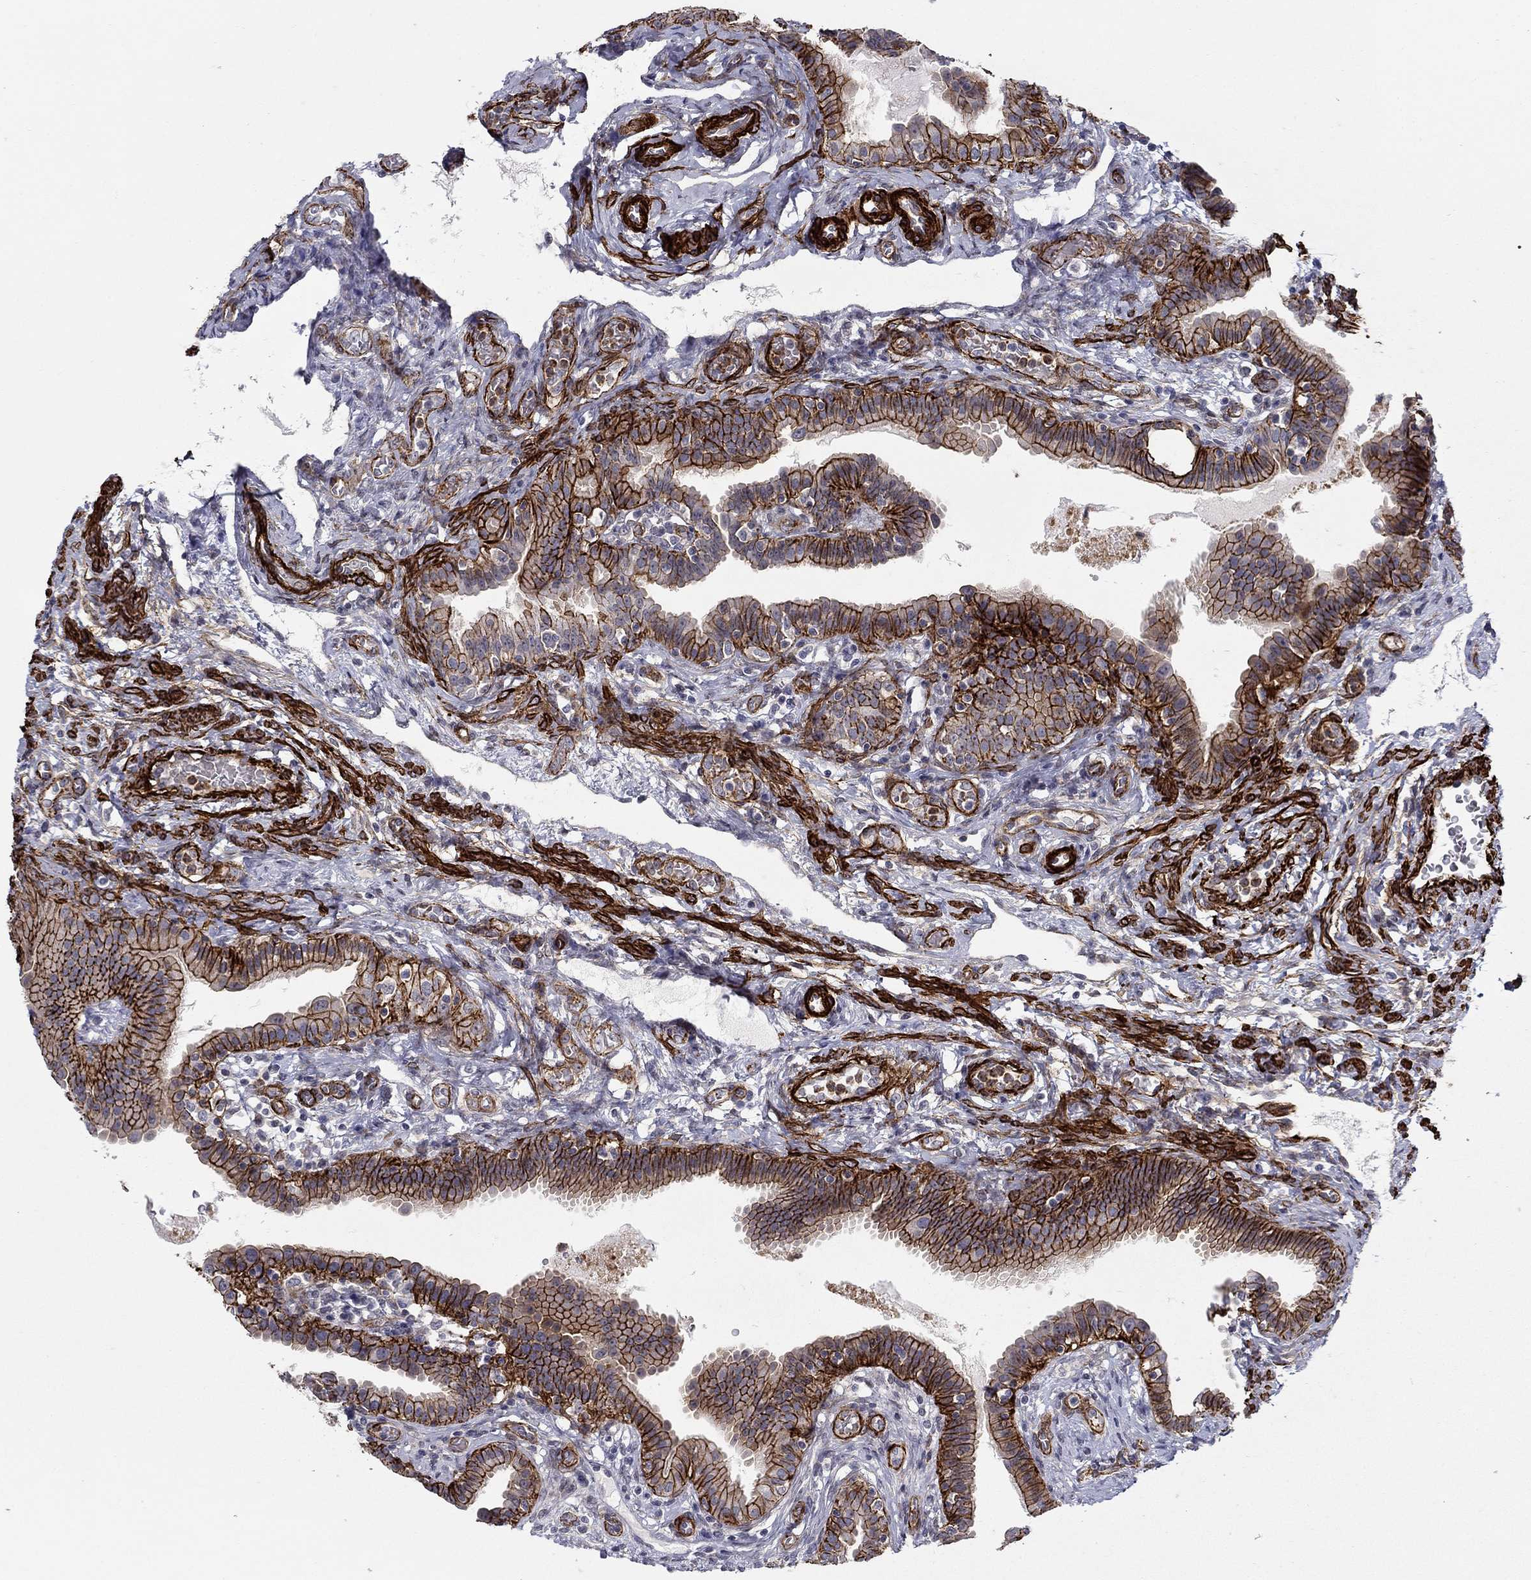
{"staining": {"intensity": "strong", "quantity": ">75%", "location": "cytoplasmic/membranous"}, "tissue": "fallopian tube", "cell_type": "Glandular cells", "image_type": "normal", "snomed": [{"axis": "morphology", "description": "Normal tissue, NOS"}, {"axis": "topography", "description": "Fallopian tube"}, {"axis": "topography", "description": "Ovary"}], "caption": "DAB (3,3'-diaminobenzidine) immunohistochemical staining of unremarkable human fallopian tube shows strong cytoplasmic/membranous protein positivity in approximately >75% of glandular cells.", "gene": "KRBA1", "patient": {"sex": "female", "age": 41}}